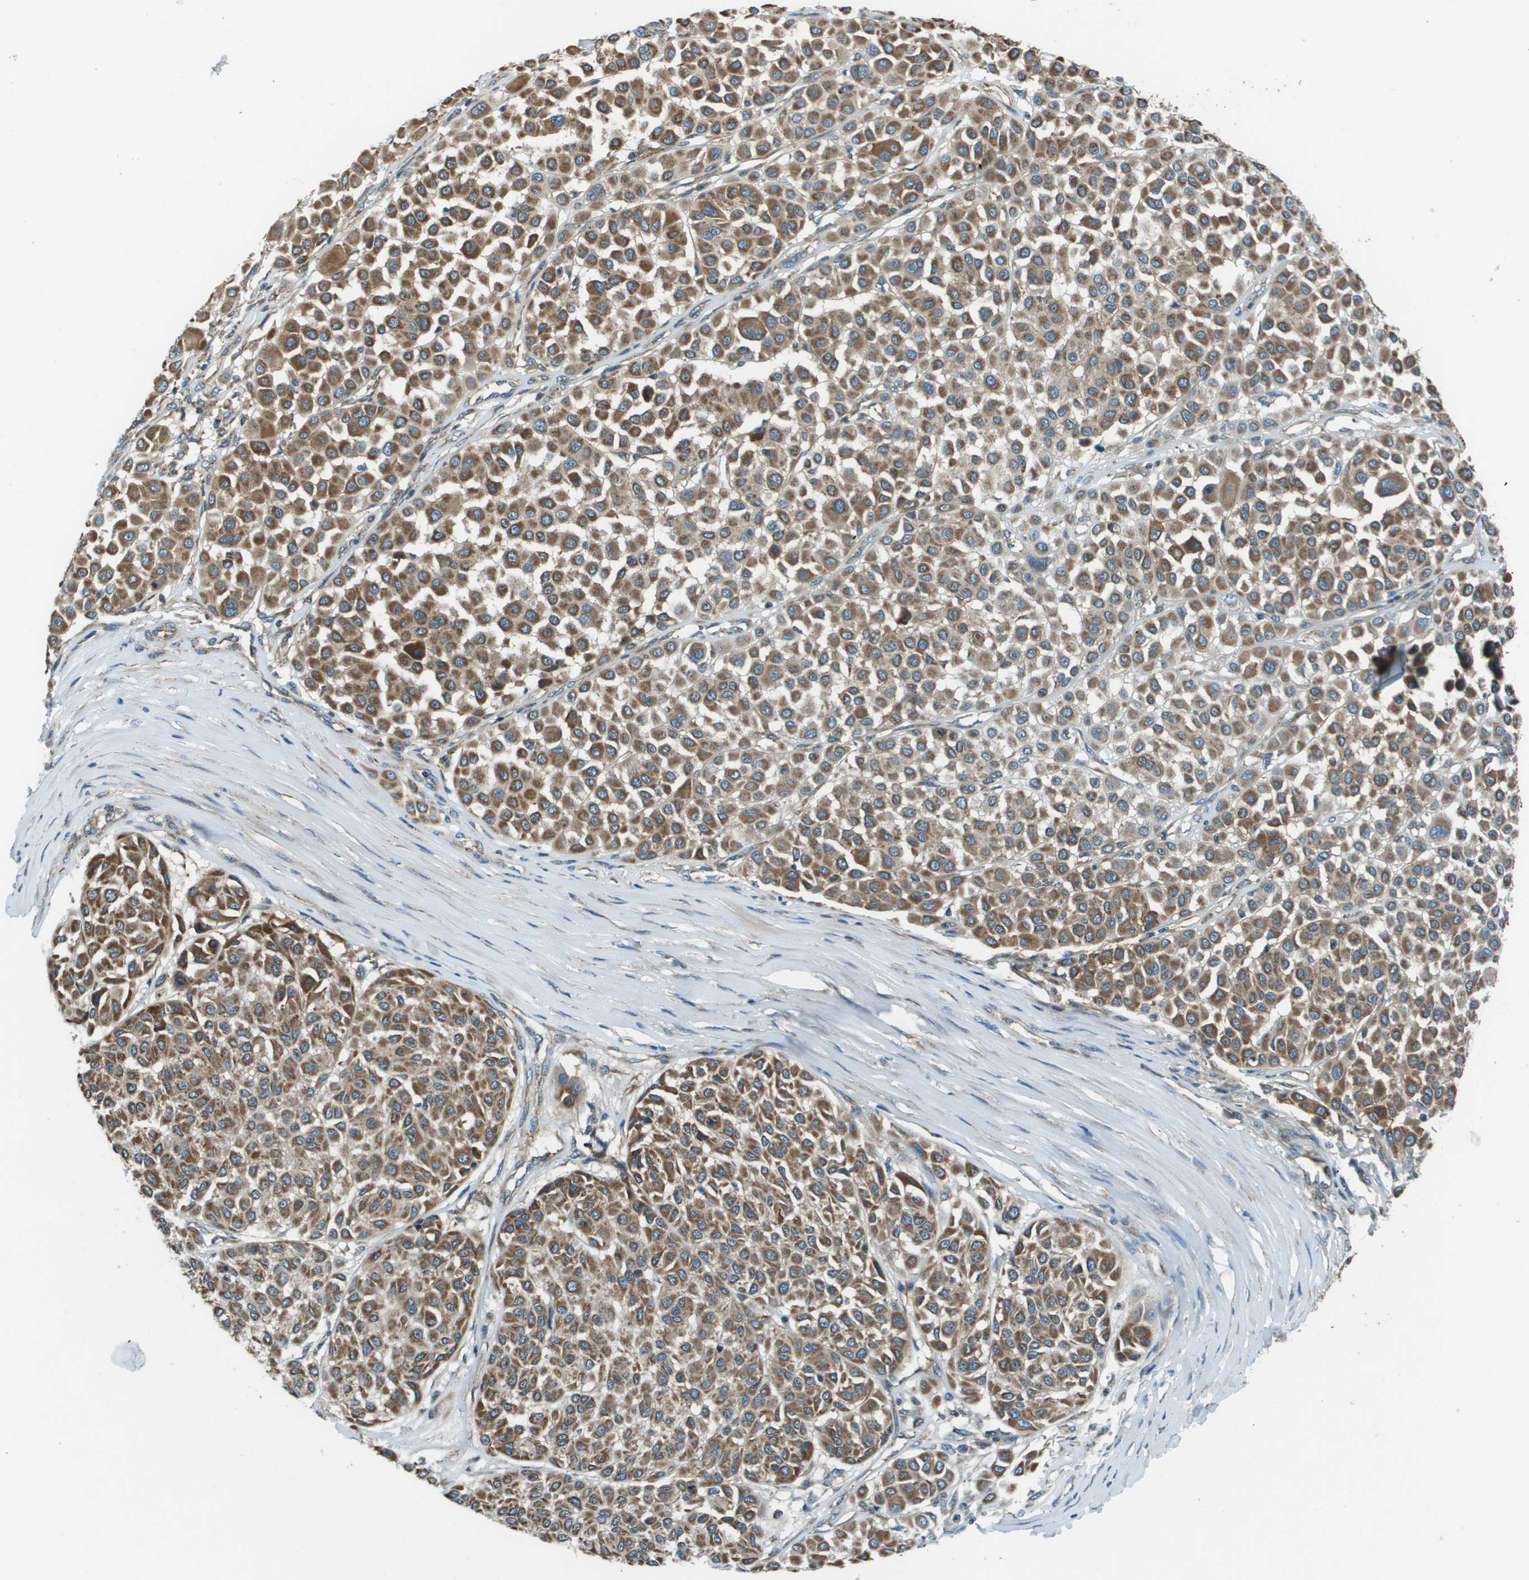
{"staining": {"intensity": "moderate", "quantity": ">75%", "location": "cytoplasmic/membranous"}, "tissue": "melanoma", "cell_type": "Tumor cells", "image_type": "cancer", "snomed": [{"axis": "morphology", "description": "Malignant melanoma, Metastatic site"}, {"axis": "topography", "description": "Soft tissue"}], "caption": "Malignant melanoma (metastatic site) tissue demonstrates moderate cytoplasmic/membranous staining in approximately >75% of tumor cells, visualized by immunohistochemistry. The staining is performed using DAB brown chromogen to label protein expression. The nuclei are counter-stained blue using hematoxylin.", "gene": "TMEM51", "patient": {"sex": "male", "age": 41}}